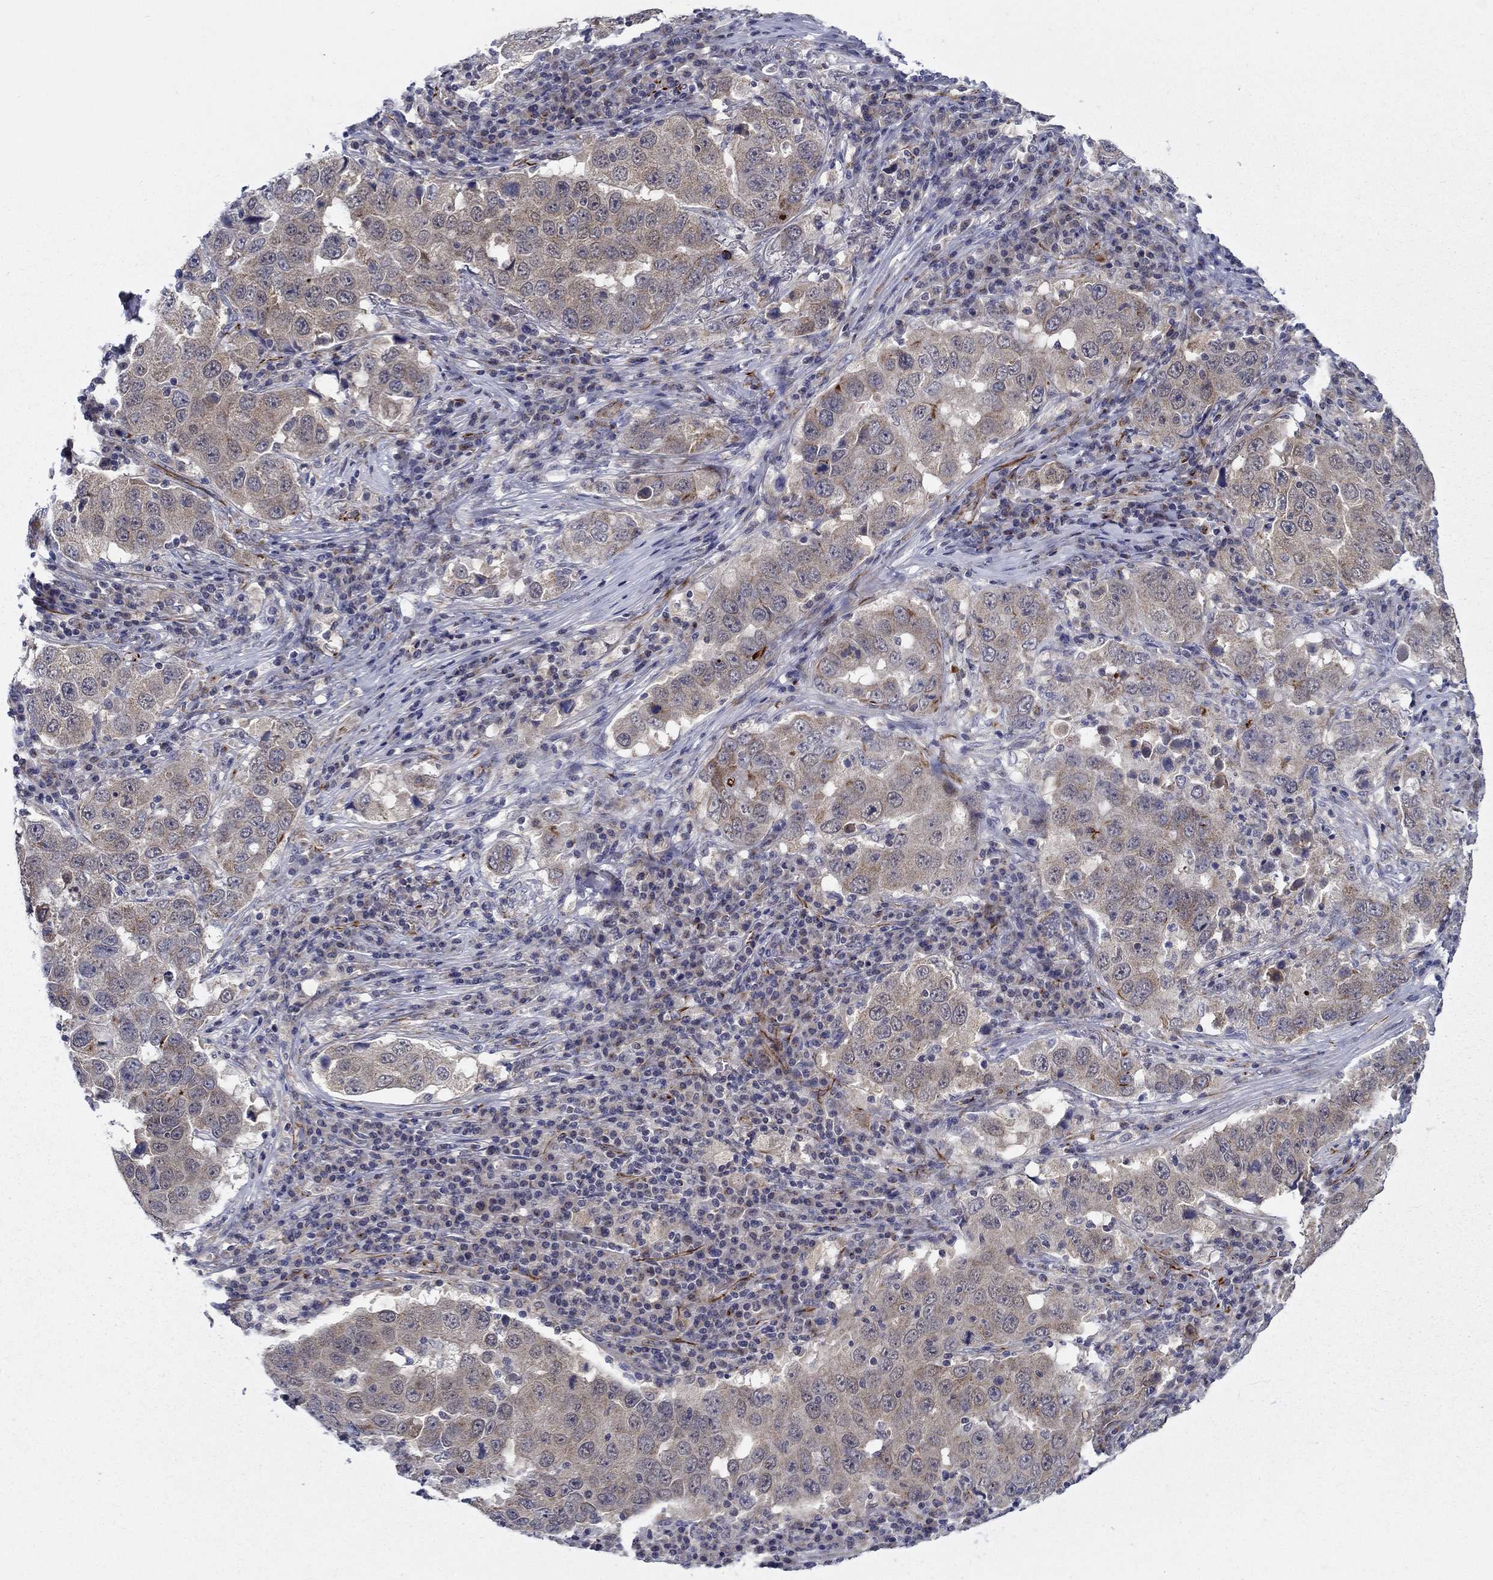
{"staining": {"intensity": "moderate", "quantity": "<25%", "location": "cytoplasmic/membranous"}, "tissue": "lung cancer", "cell_type": "Tumor cells", "image_type": "cancer", "snomed": [{"axis": "morphology", "description": "Adenocarcinoma, NOS"}, {"axis": "topography", "description": "Lung"}], "caption": "About <25% of tumor cells in lung cancer (adenocarcinoma) demonstrate moderate cytoplasmic/membranous protein staining as visualized by brown immunohistochemical staining.", "gene": "LACTB2", "patient": {"sex": "male", "age": 73}}